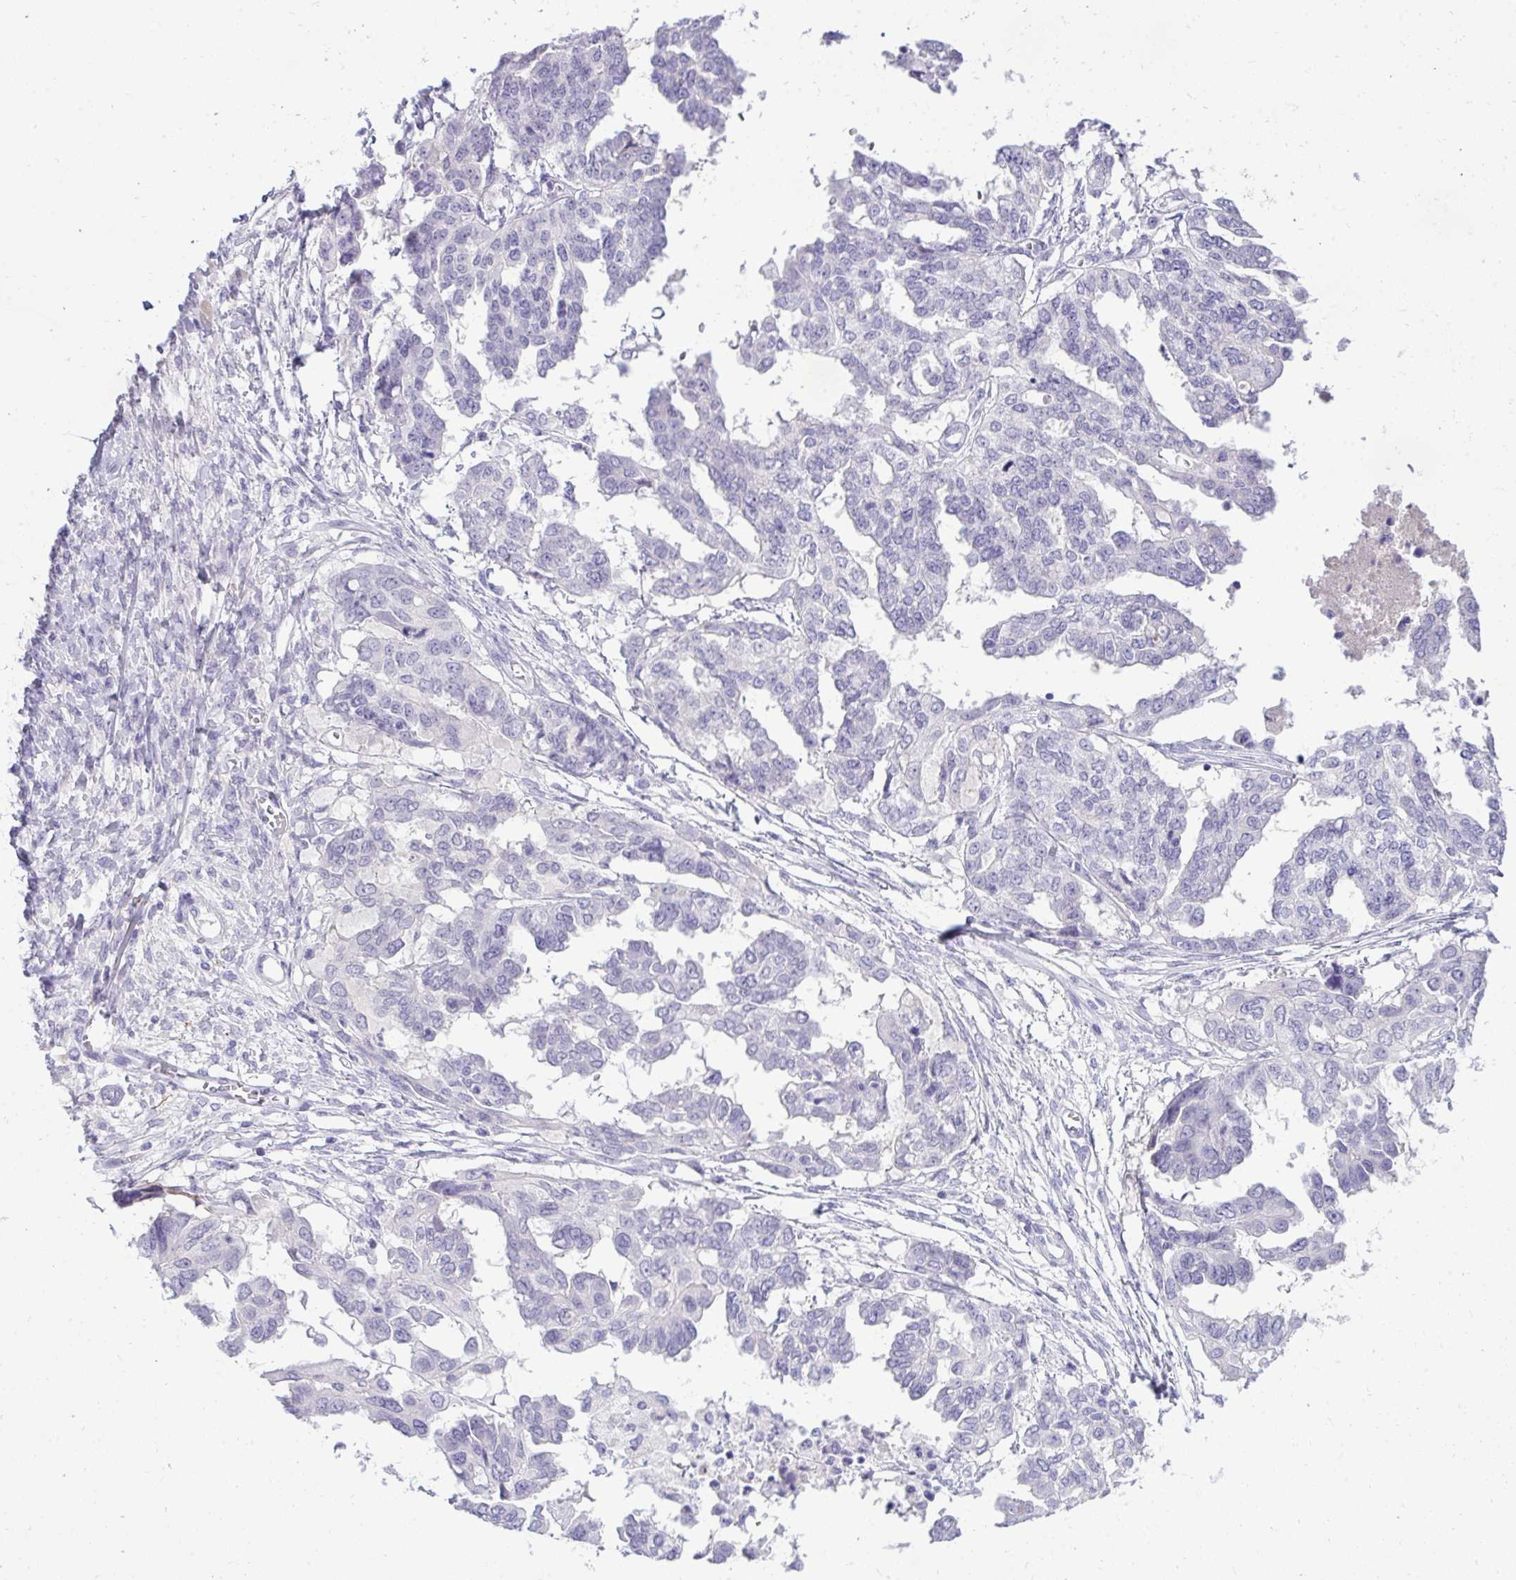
{"staining": {"intensity": "negative", "quantity": "none", "location": "none"}, "tissue": "ovarian cancer", "cell_type": "Tumor cells", "image_type": "cancer", "snomed": [{"axis": "morphology", "description": "Cystadenocarcinoma, serous, NOS"}, {"axis": "topography", "description": "Ovary"}], "caption": "A histopathology image of serous cystadenocarcinoma (ovarian) stained for a protein displays no brown staining in tumor cells.", "gene": "PIGZ", "patient": {"sex": "female", "age": 53}}